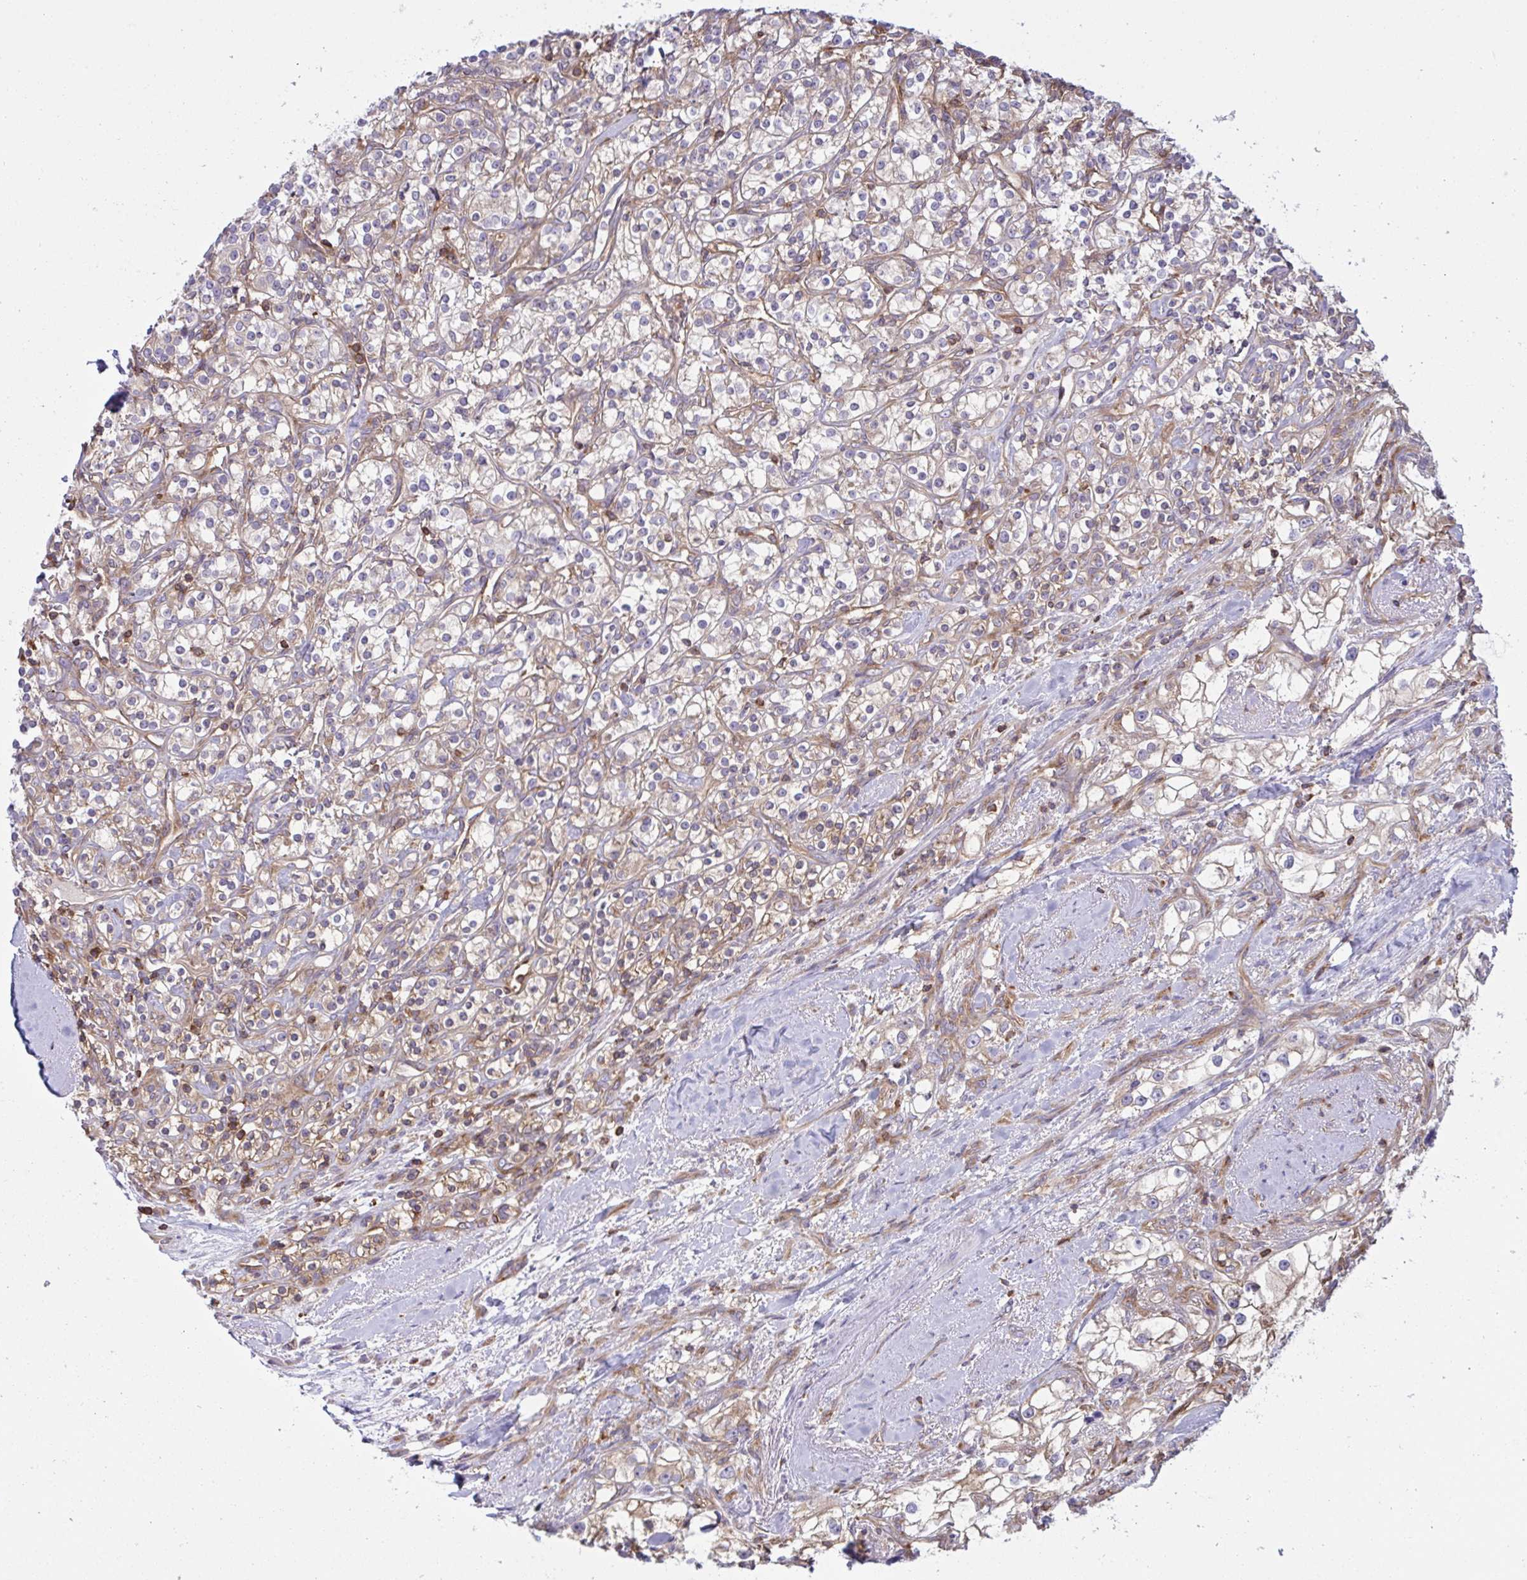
{"staining": {"intensity": "negative", "quantity": "none", "location": "none"}, "tissue": "renal cancer", "cell_type": "Tumor cells", "image_type": "cancer", "snomed": [{"axis": "morphology", "description": "Adenocarcinoma, NOS"}, {"axis": "topography", "description": "Kidney"}], "caption": "Photomicrograph shows no protein staining in tumor cells of adenocarcinoma (renal) tissue.", "gene": "TSC22D3", "patient": {"sex": "male", "age": 77}}